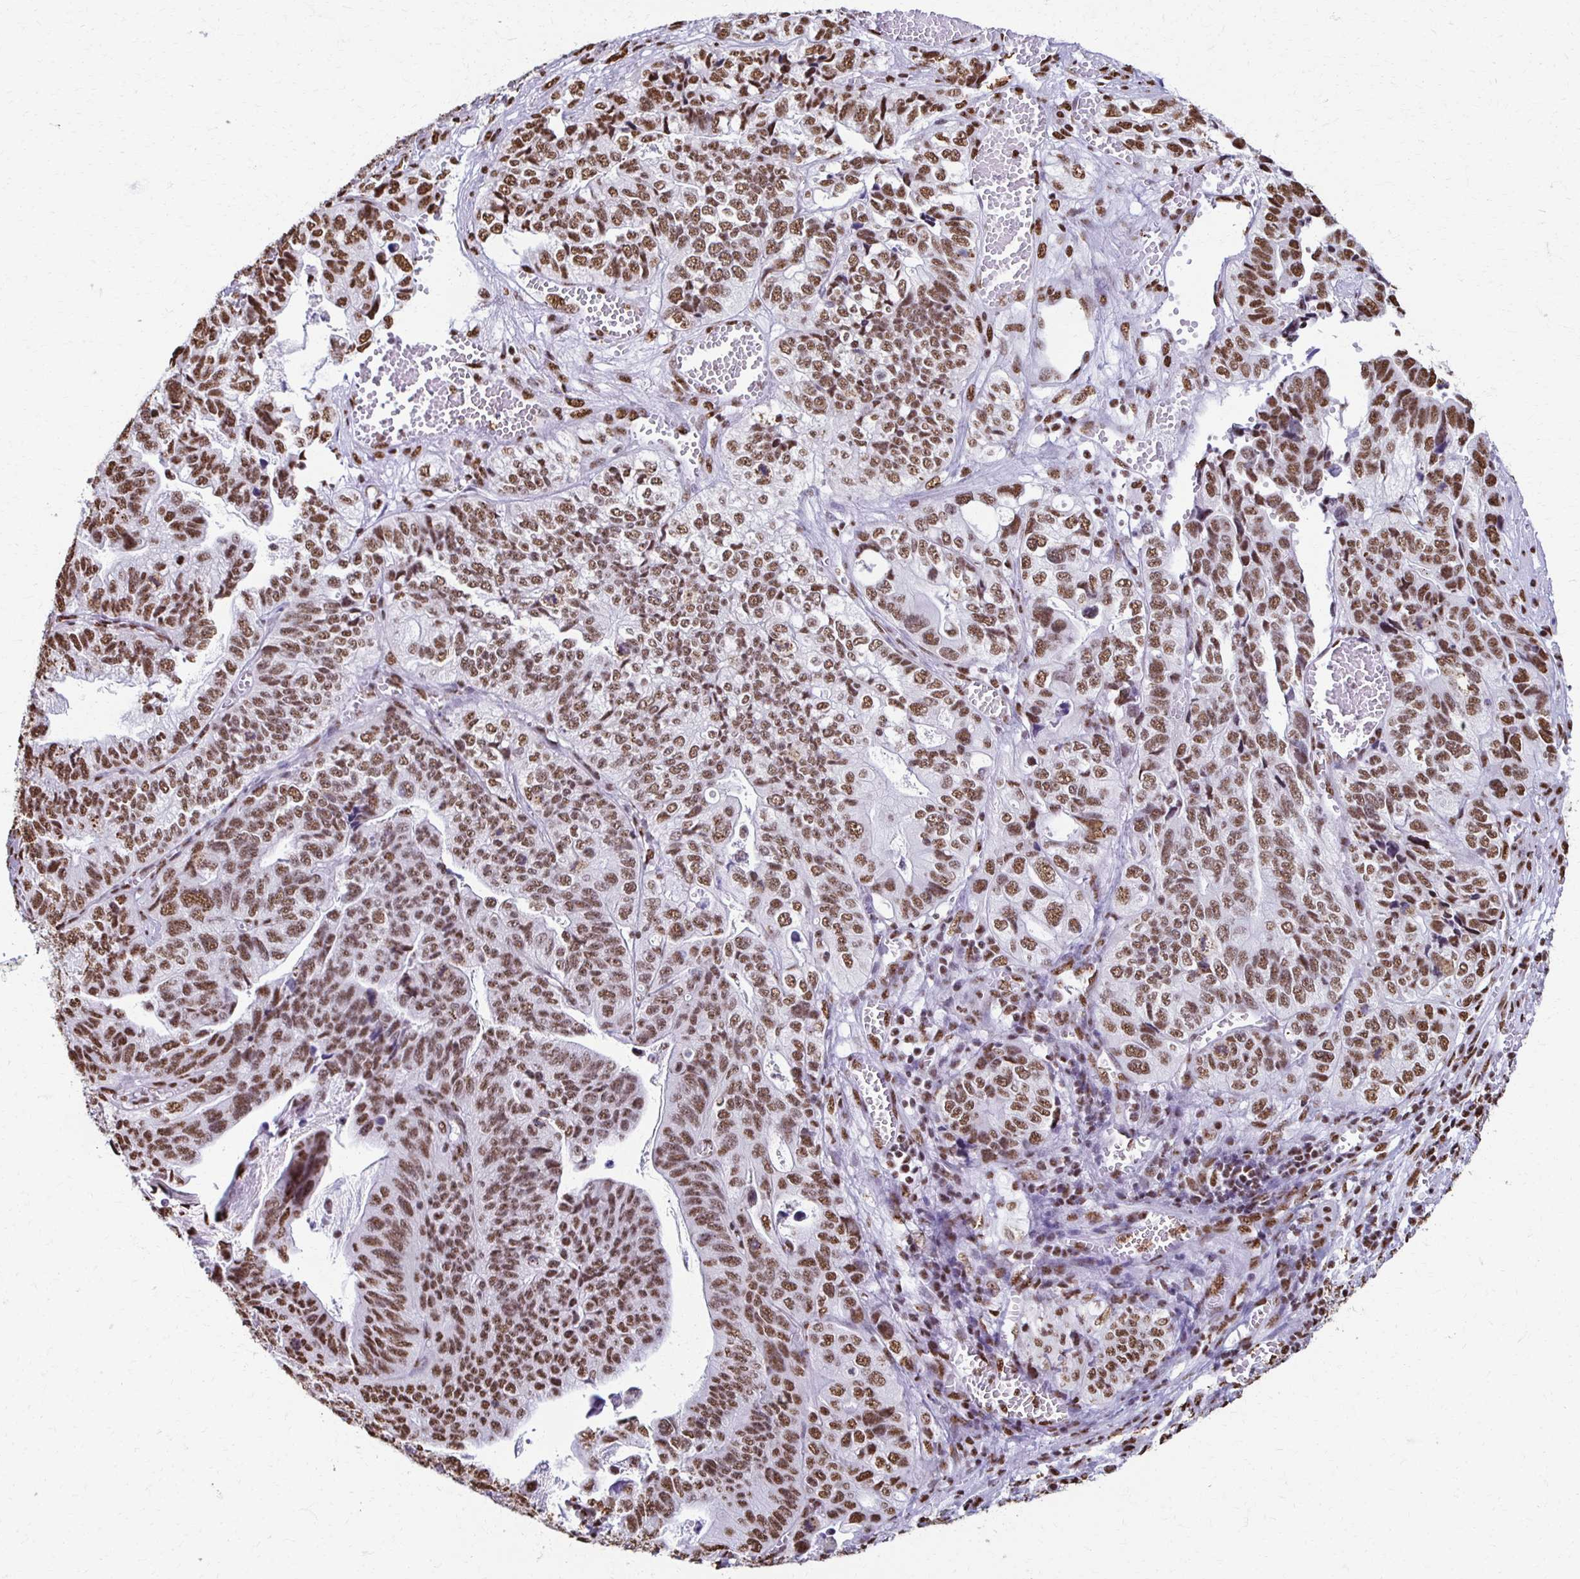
{"staining": {"intensity": "moderate", "quantity": ">75%", "location": "nuclear"}, "tissue": "stomach cancer", "cell_type": "Tumor cells", "image_type": "cancer", "snomed": [{"axis": "morphology", "description": "Adenocarcinoma, NOS"}, {"axis": "topography", "description": "Stomach, upper"}], "caption": "Protein expression analysis of stomach cancer (adenocarcinoma) reveals moderate nuclear staining in about >75% of tumor cells.", "gene": "NONO", "patient": {"sex": "female", "age": 67}}